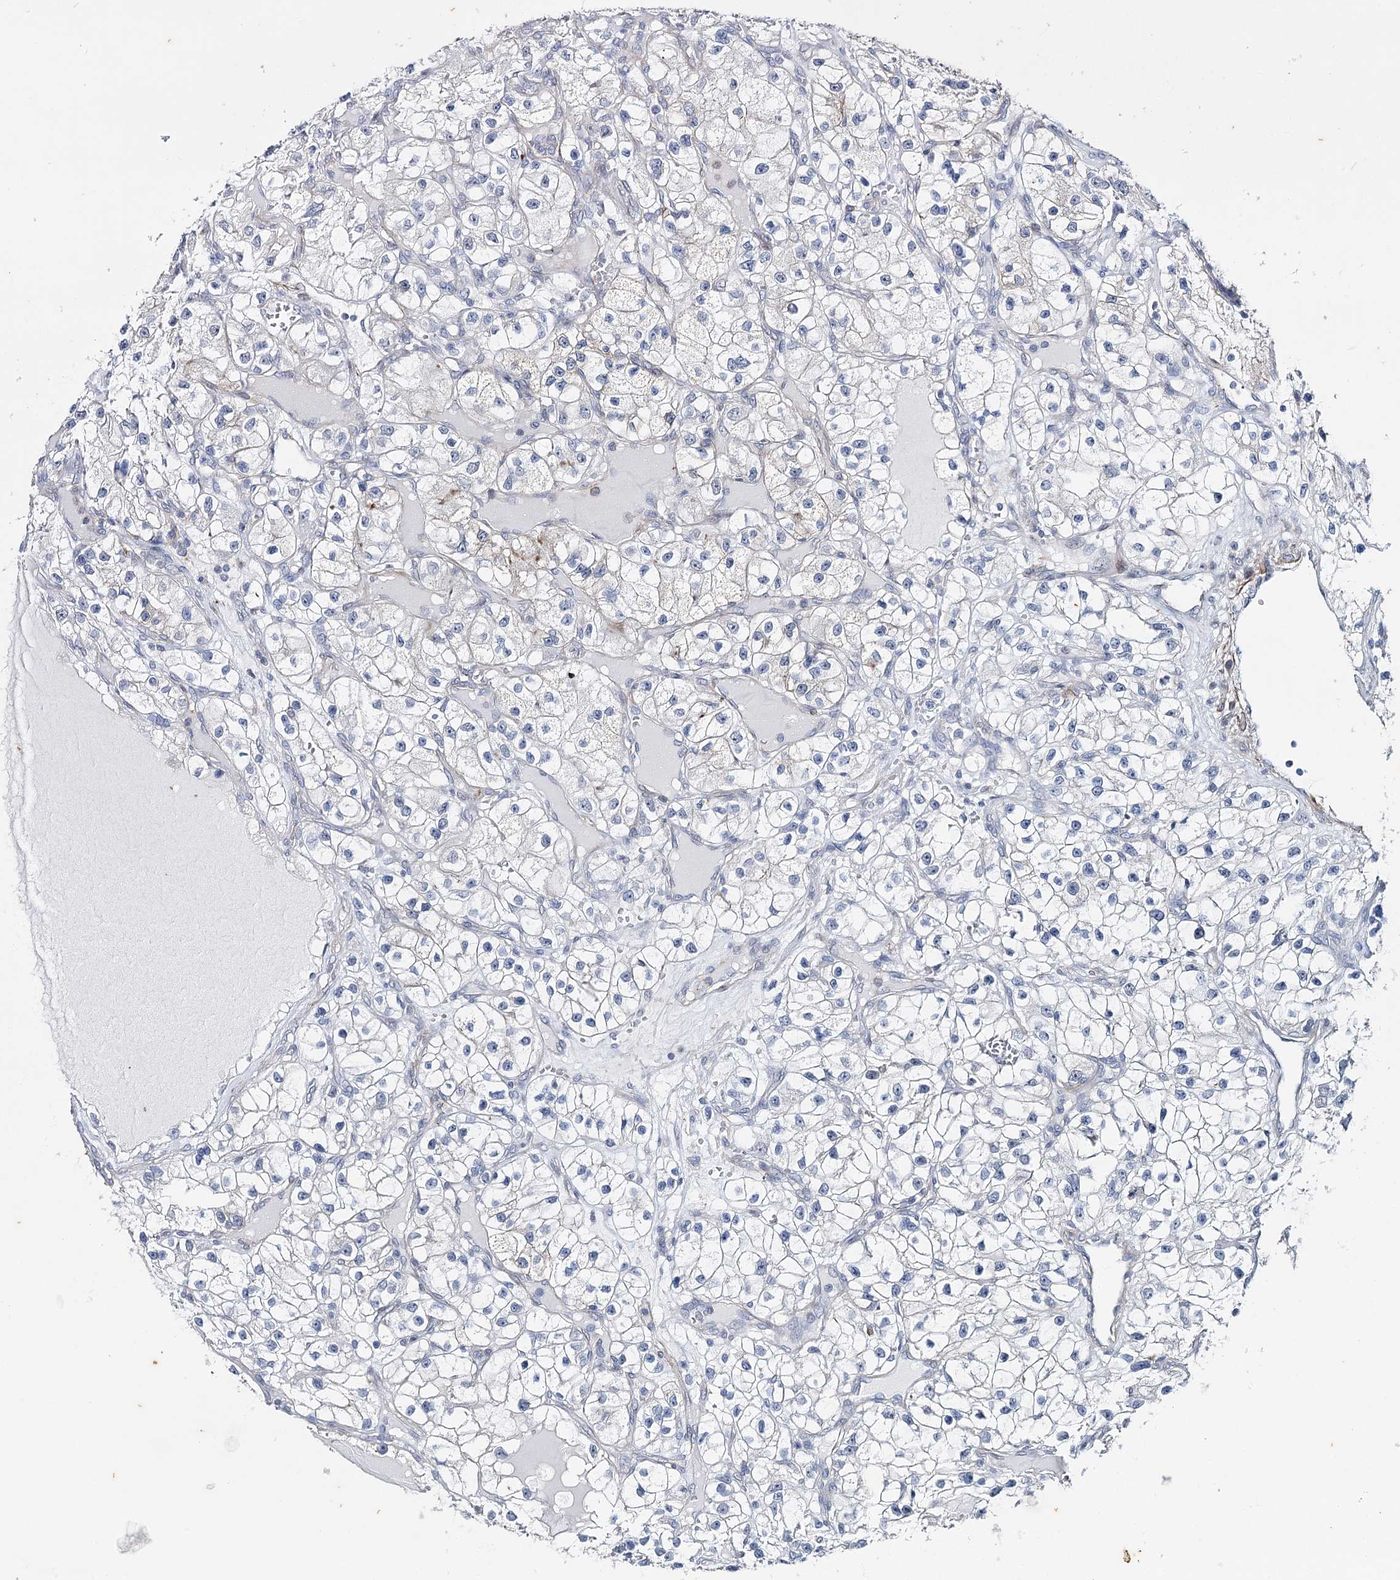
{"staining": {"intensity": "negative", "quantity": "none", "location": "none"}, "tissue": "renal cancer", "cell_type": "Tumor cells", "image_type": "cancer", "snomed": [{"axis": "morphology", "description": "Adenocarcinoma, NOS"}, {"axis": "topography", "description": "Kidney"}], "caption": "Immunohistochemistry histopathology image of renal adenocarcinoma stained for a protein (brown), which exhibits no expression in tumor cells.", "gene": "AGXT2", "patient": {"sex": "female", "age": 57}}